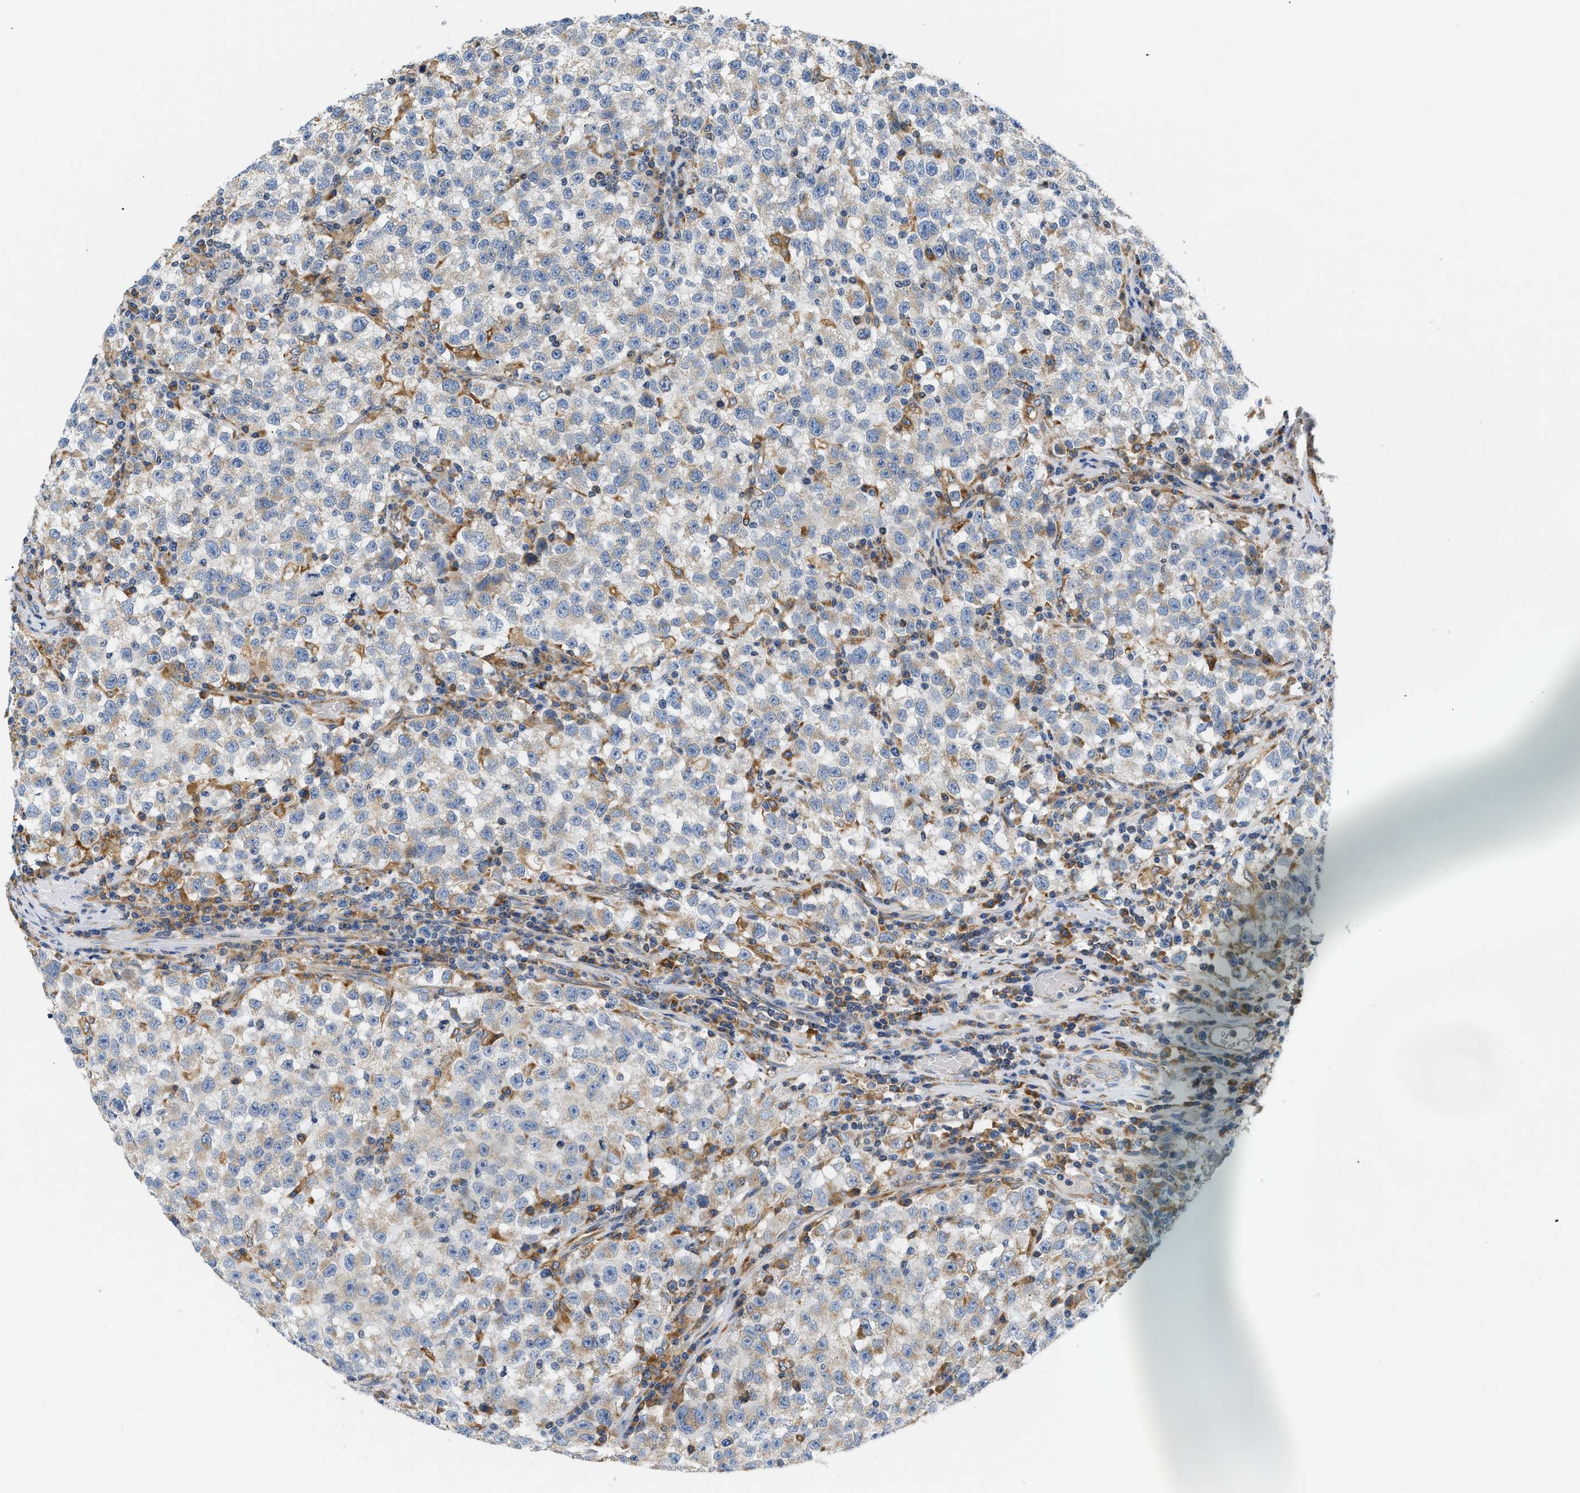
{"staining": {"intensity": "weak", "quantity": "25%-75%", "location": "cytoplasmic/membranous"}, "tissue": "testis cancer", "cell_type": "Tumor cells", "image_type": "cancer", "snomed": [{"axis": "morphology", "description": "Seminoma, NOS"}, {"axis": "topography", "description": "Testis"}], "caption": "A histopathology image of human testis cancer (seminoma) stained for a protein reveals weak cytoplasmic/membranous brown staining in tumor cells.", "gene": "HDHD3", "patient": {"sex": "male", "age": 22}}